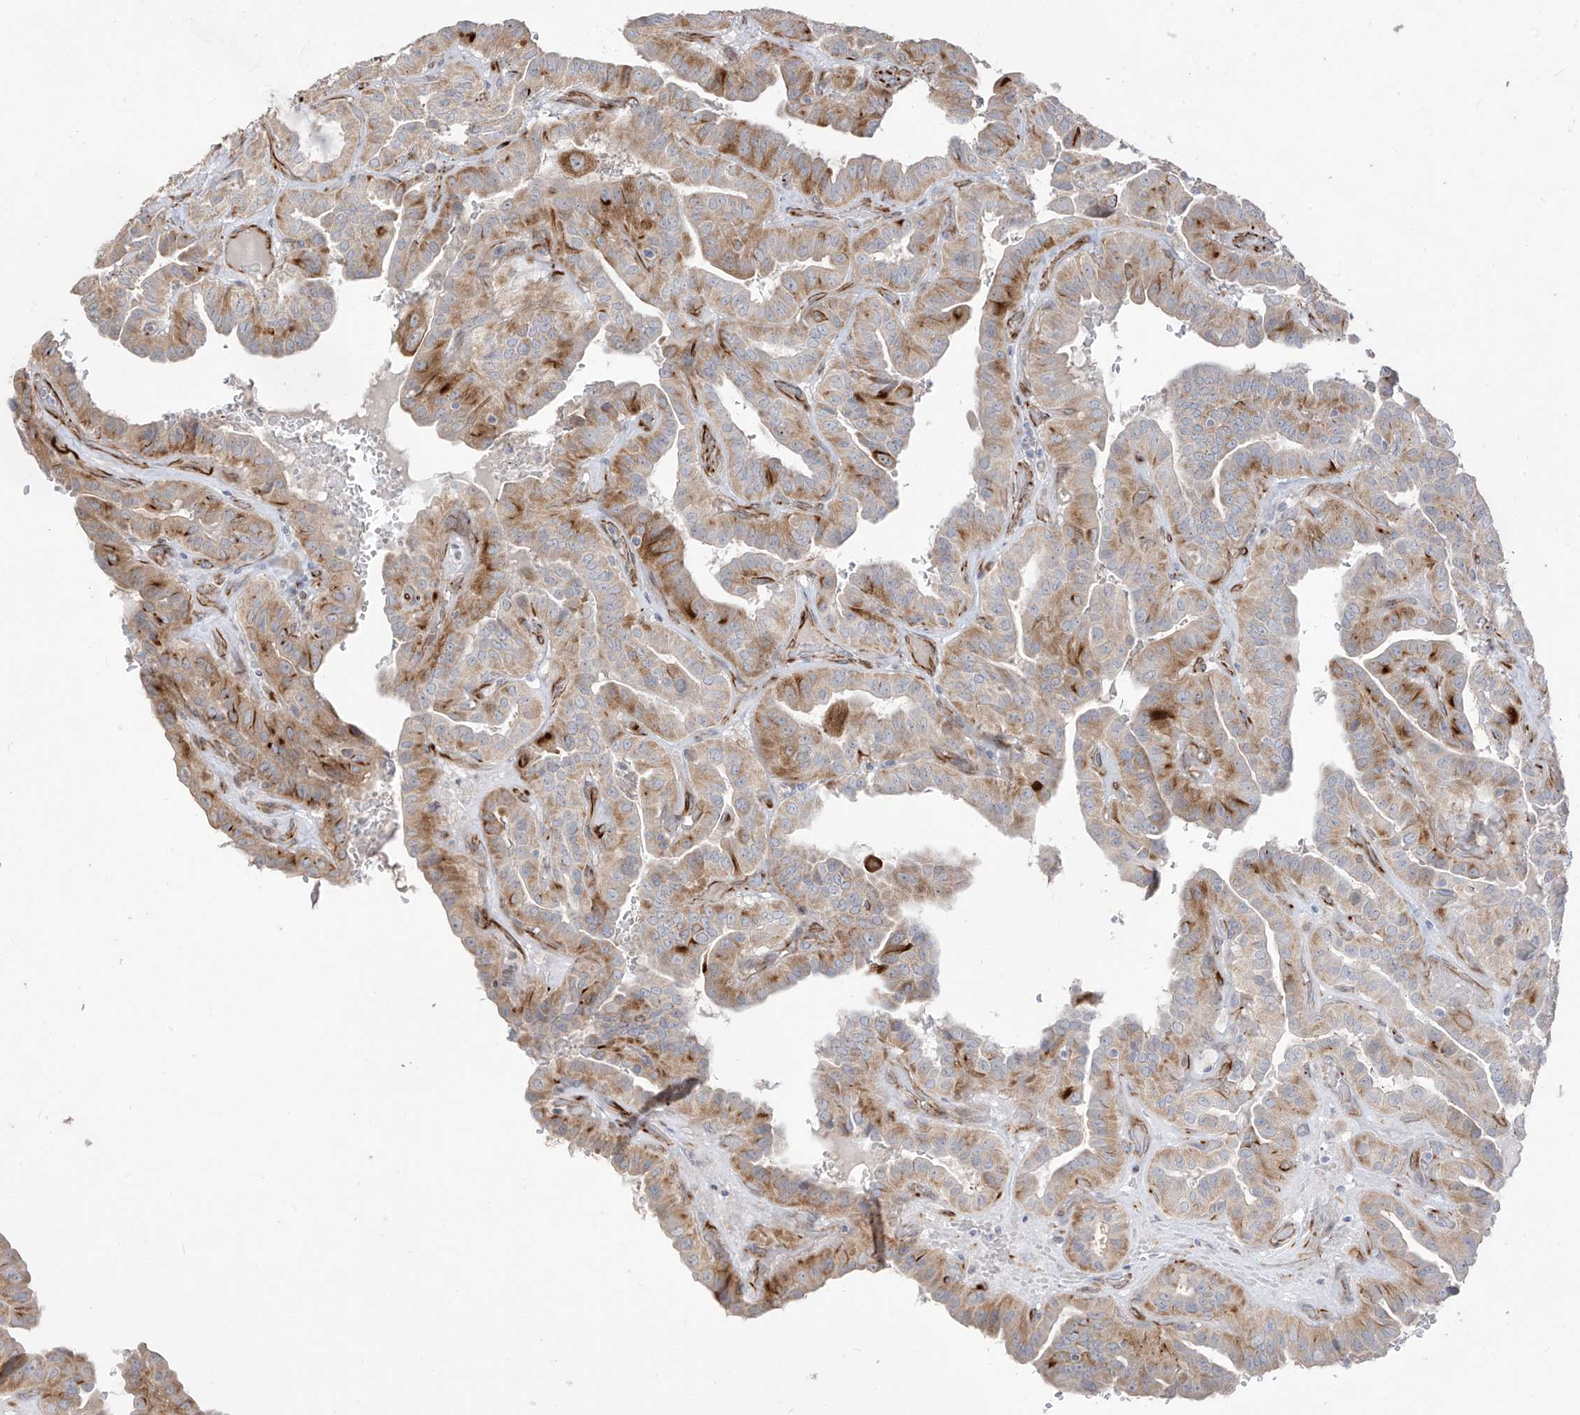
{"staining": {"intensity": "moderate", "quantity": "25%-75%", "location": "cytoplasmic/membranous"}, "tissue": "thyroid cancer", "cell_type": "Tumor cells", "image_type": "cancer", "snomed": [{"axis": "morphology", "description": "Papillary adenocarcinoma, NOS"}, {"axis": "topography", "description": "Thyroid gland"}], "caption": "Human thyroid papillary adenocarcinoma stained with a brown dye exhibits moderate cytoplasmic/membranous positive positivity in about 25%-75% of tumor cells.", "gene": "DCDC2", "patient": {"sex": "male", "age": 77}}